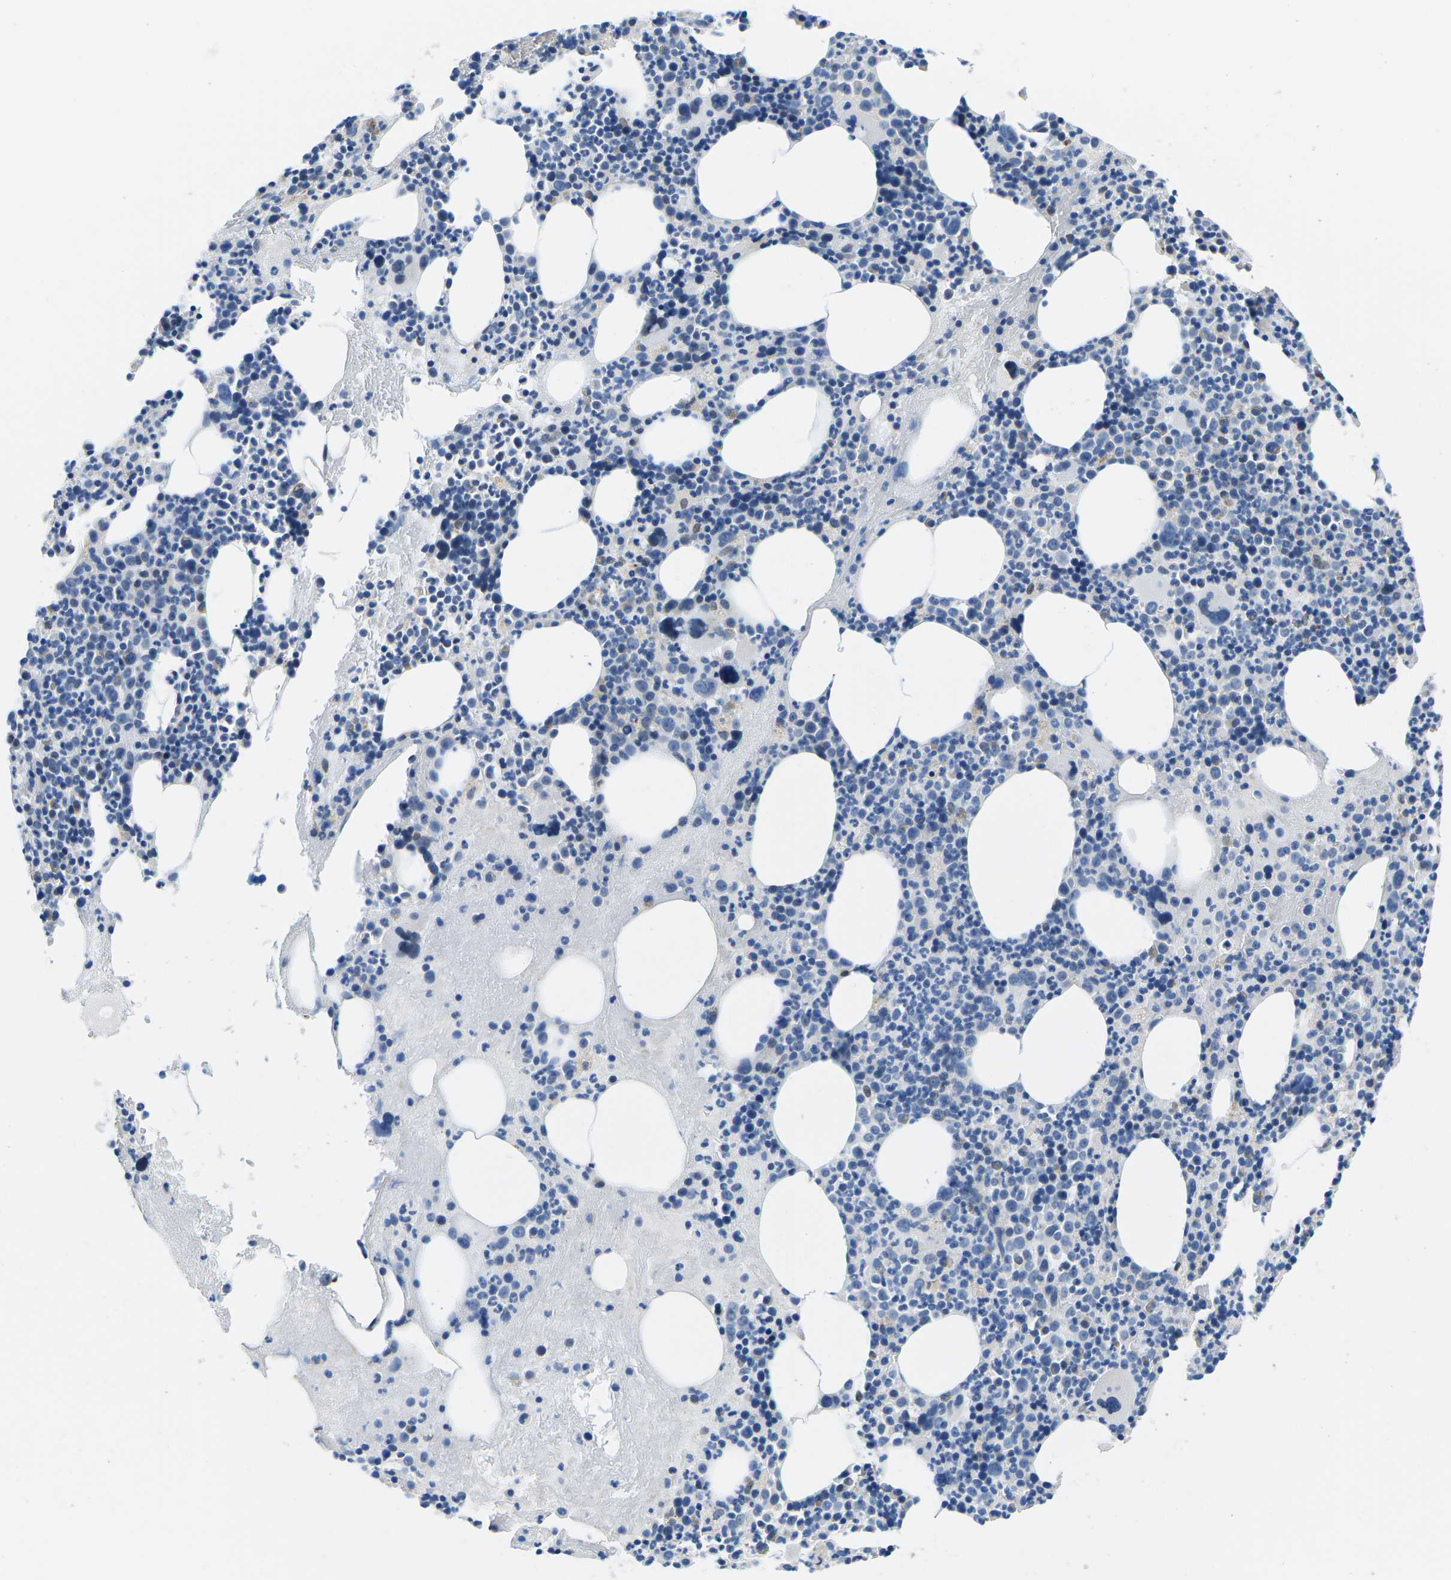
{"staining": {"intensity": "weak", "quantity": "<25%", "location": "cytoplasmic/membranous"}, "tissue": "bone marrow", "cell_type": "Hematopoietic cells", "image_type": "normal", "snomed": [{"axis": "morphology", "description": "Normal tissue, NOS"}, {"axis": "morphology", "description": "Inflammation, NOS"}, {"axis": "topography", "description": "Bone marrow"}], "caption": "Hematopoietic cells are negative for brown protein staining in normal bone marrow. (DAB (3,3'-diaminobenzidine) immunohistochemistry with hematoxylin counter stain).", "gene": "TM6SF1", "patient": {"sex": "male", "age": 73}}